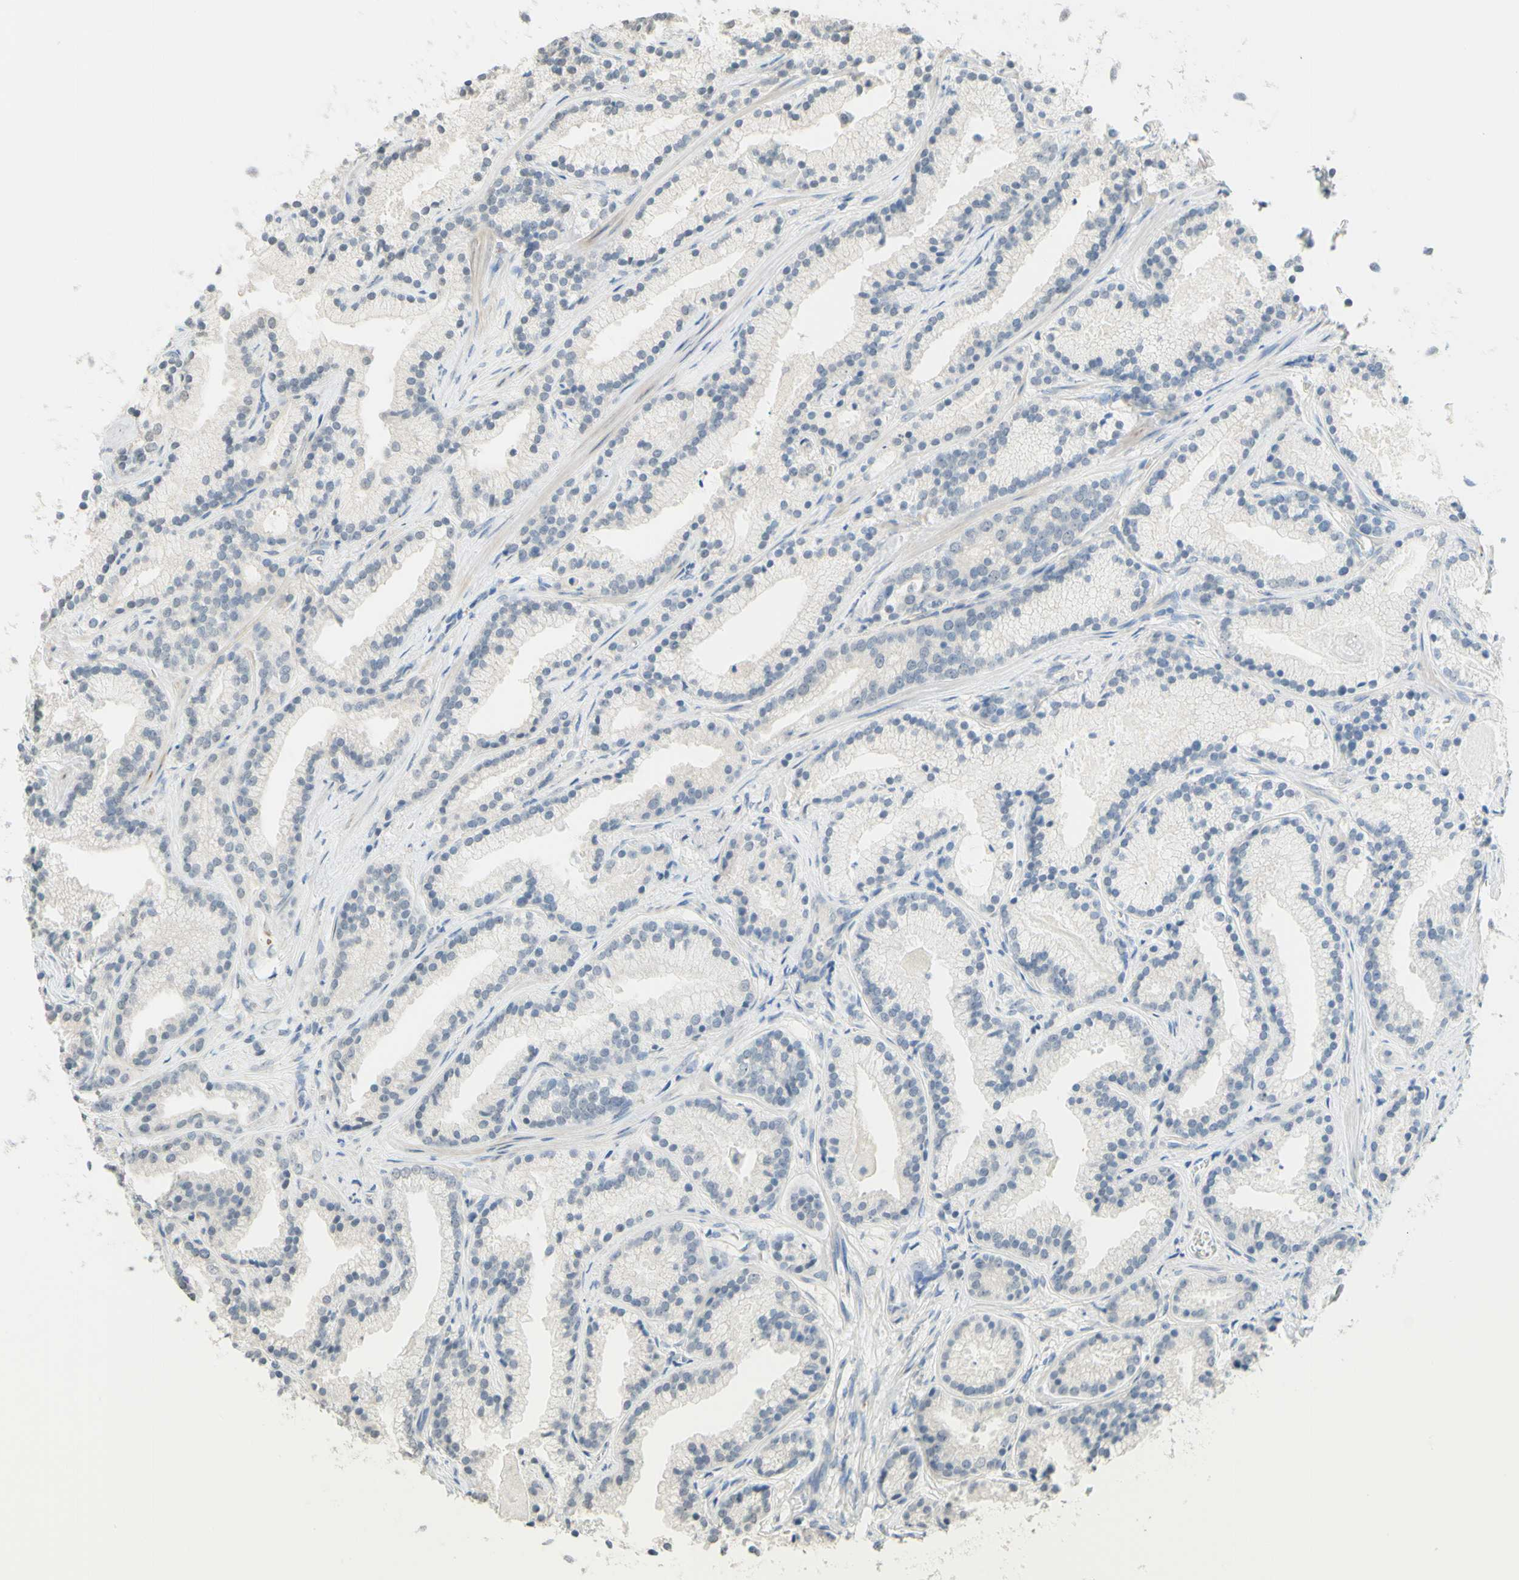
{"staining": {"intensity": "negative", "quantity": "none", "location": "none"}, "tissue": "prostate cancer", "cell_type": "Tumor cells", "image_type": "cancer", "snomed": [{"axis": "morphology", "description": "Adenocarcinoma, Low grade"}, {"axis": "topography", "description": "Prostate"}], "caption": "Tumor cells are negative for brown protein staining in prostate cancer.", "gene": "MAG", "patient": {"sex": "male", "age": 59}}